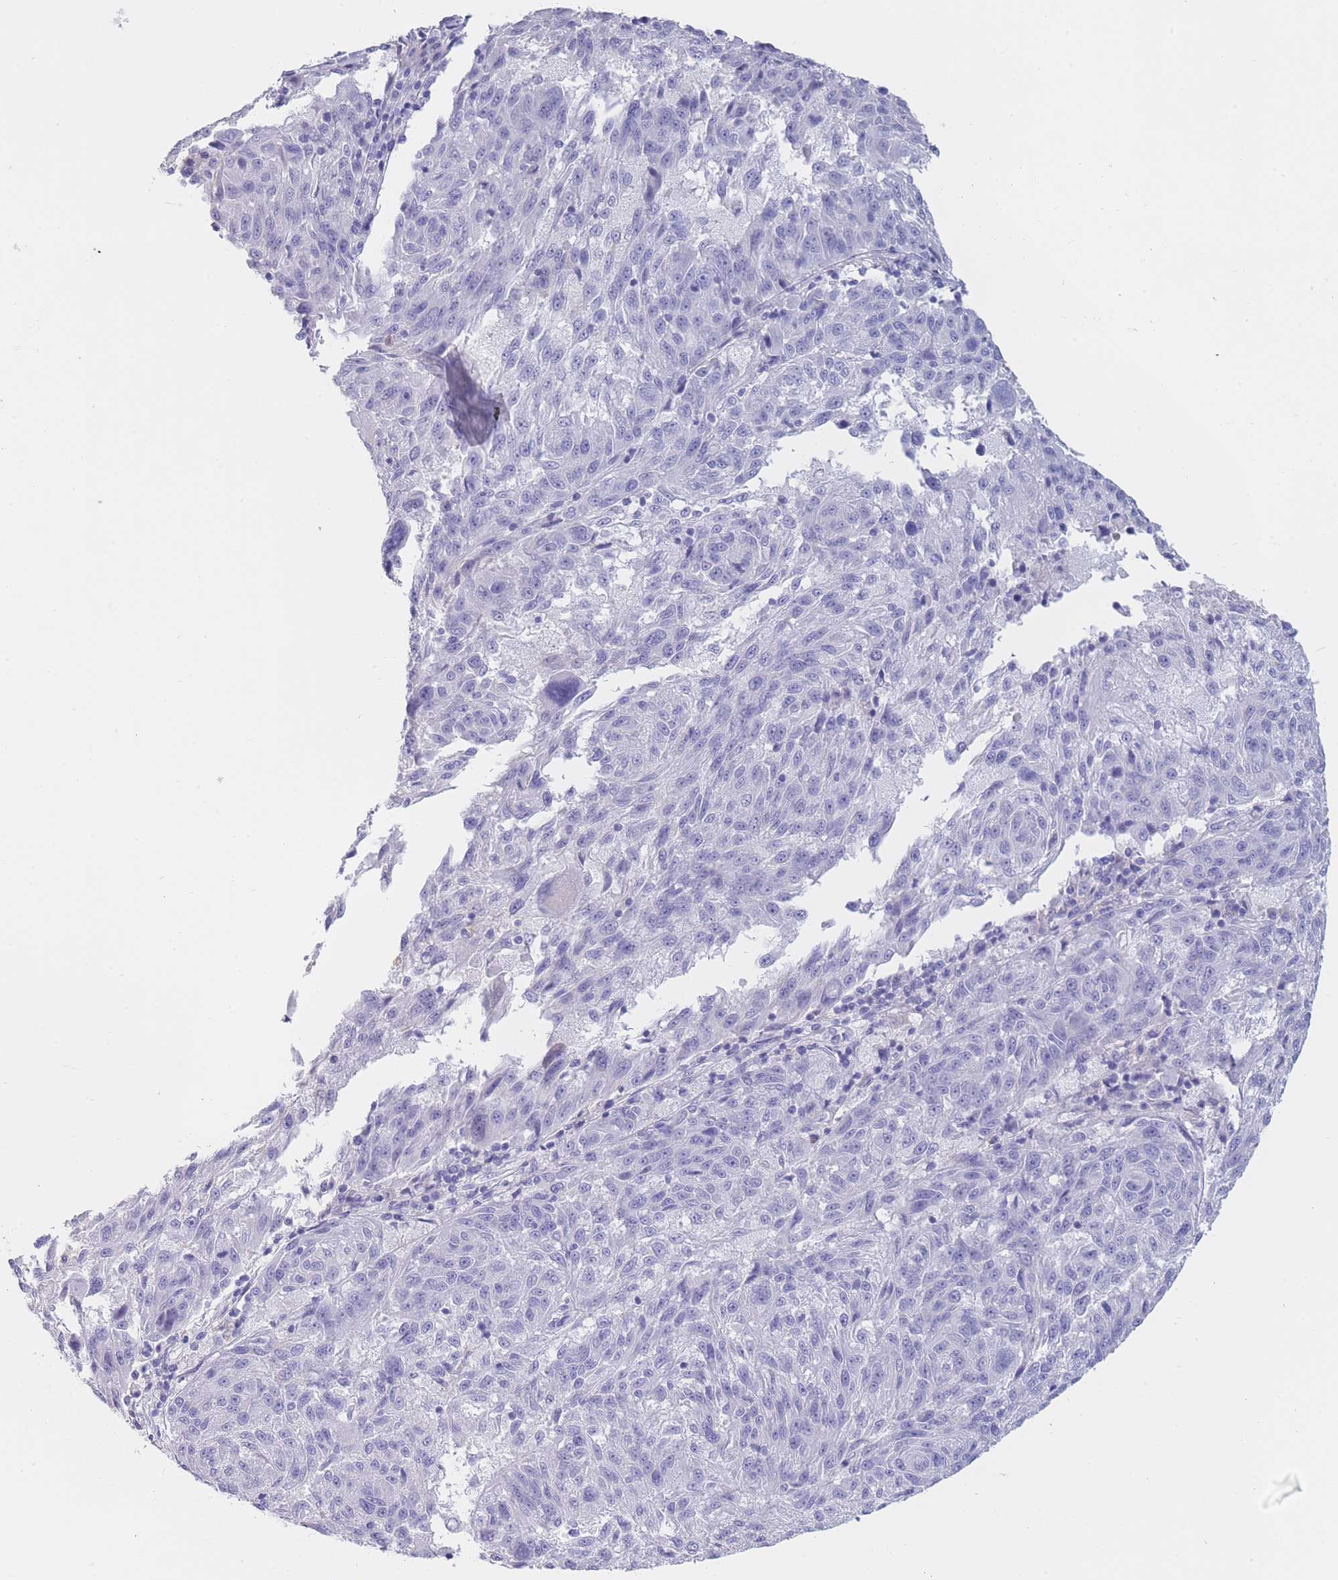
{"staining": {"intensity": "negative", "quantity": "none", "location": "none"}, "tissue": "melanoma", "cell_type": "Tumor cells", "image_type": "cancer", "snomed": [{"axis": "morphology", "description": "Malignant melanoma, NOS"}, {"axis": "topography", "description": "Skin"}], "caption": "Human malignant melanoma stained for a protein using immunohistochemistry displays no positivity in tumor cells.", "gene": "CD37", "patient": {"sex": "male", "age": 53}}